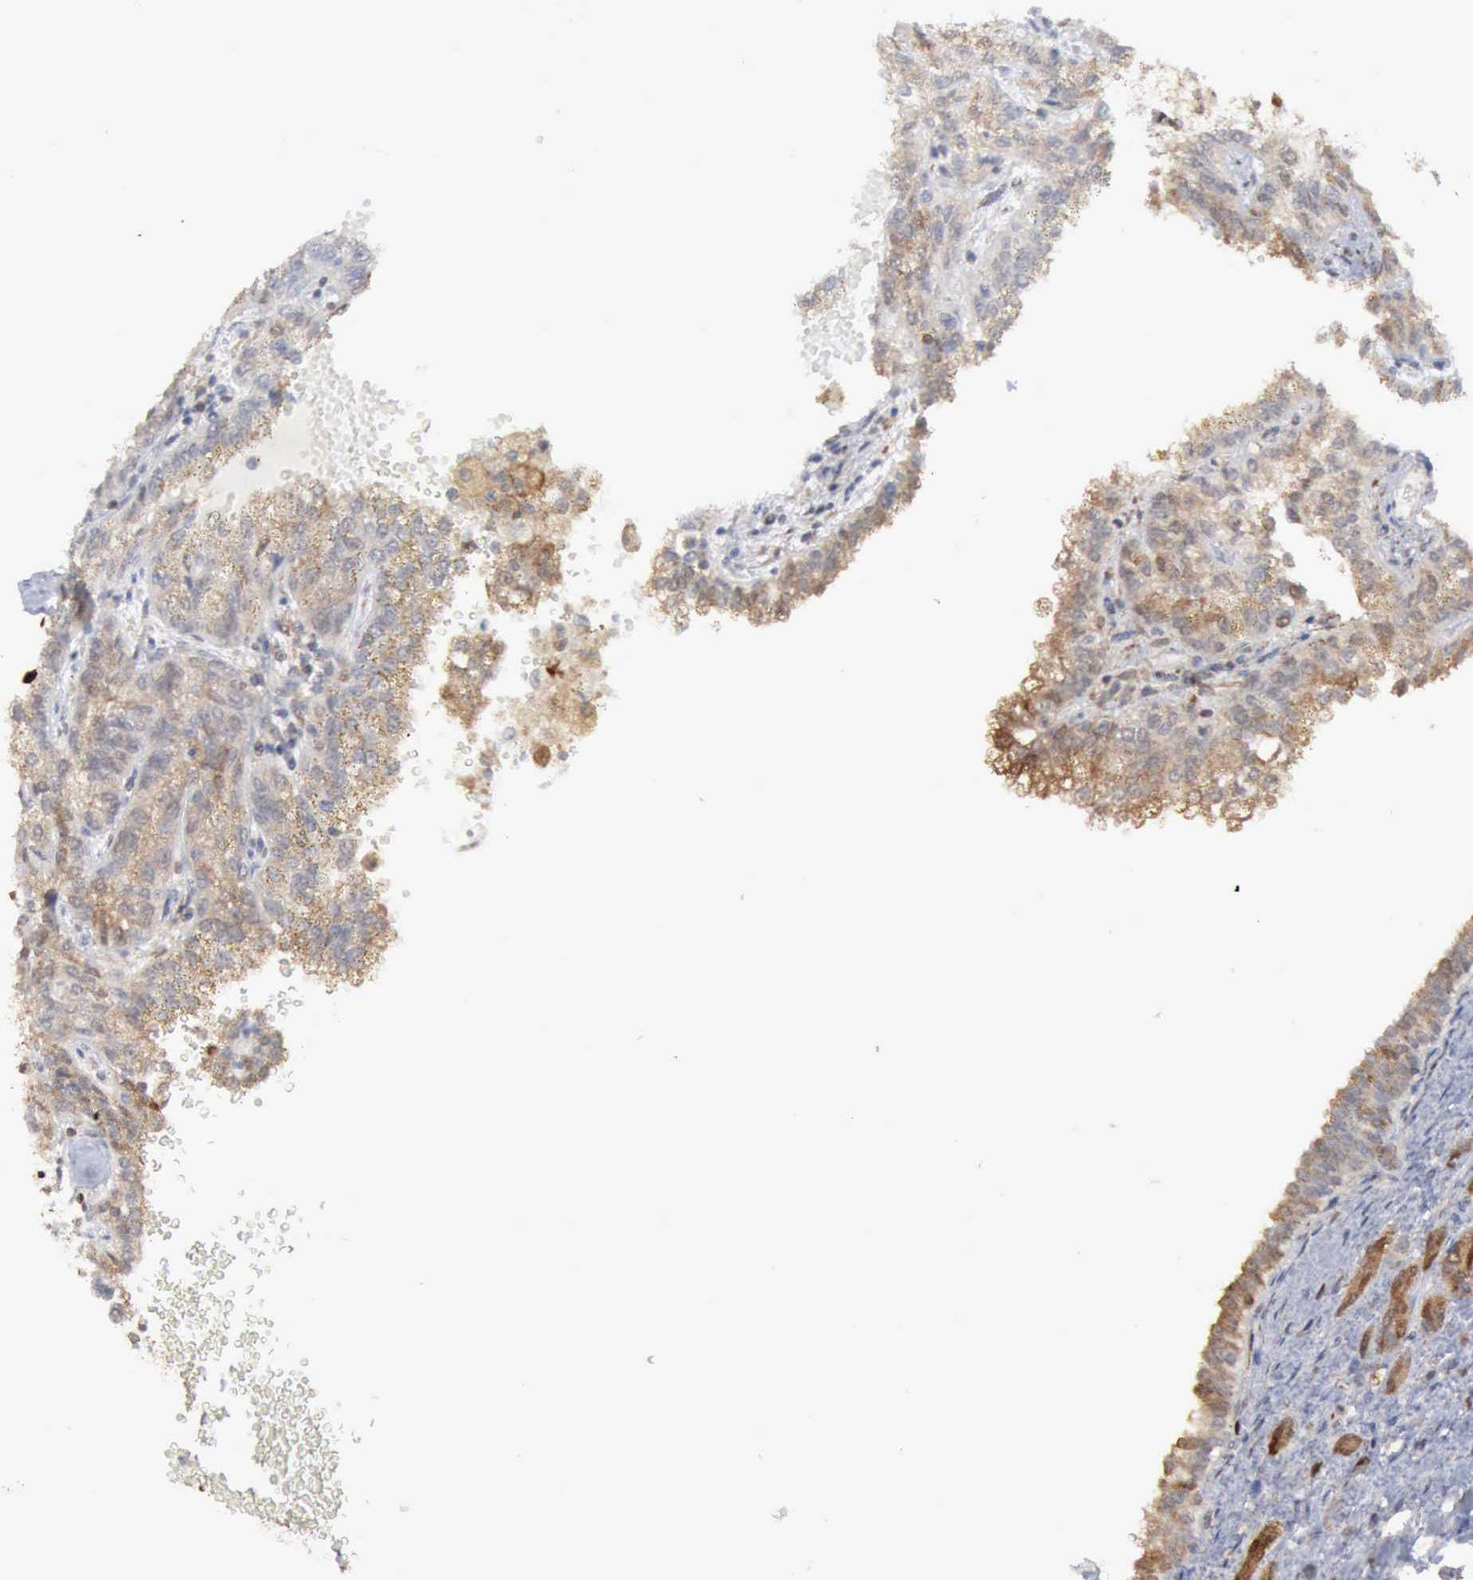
{"staining": {"intensity": "weak", "quantity": "25%-75%", "location": "cytoplasmic/membranous"}, "tissue": "renal cancer", "cell_type": "Tumor cells", "image_type": "cancer", "snomed": [{"axis": "morphology", "description": "Inflammation, NOS"}, {"axis": "morphology", "description": "Adenocarcinoma, NOS"}, {"axis": "topography", "description": "Kidney"}], "caption": "Immunohistochemical staining of human renal cancer (adenocarcinoma) displays low levels of weak cytoplasmic/membranous staining in about 25%-75% of tumor cells.", "gene": "STAT1", "patient": {"sex": "male", "age": 68}}